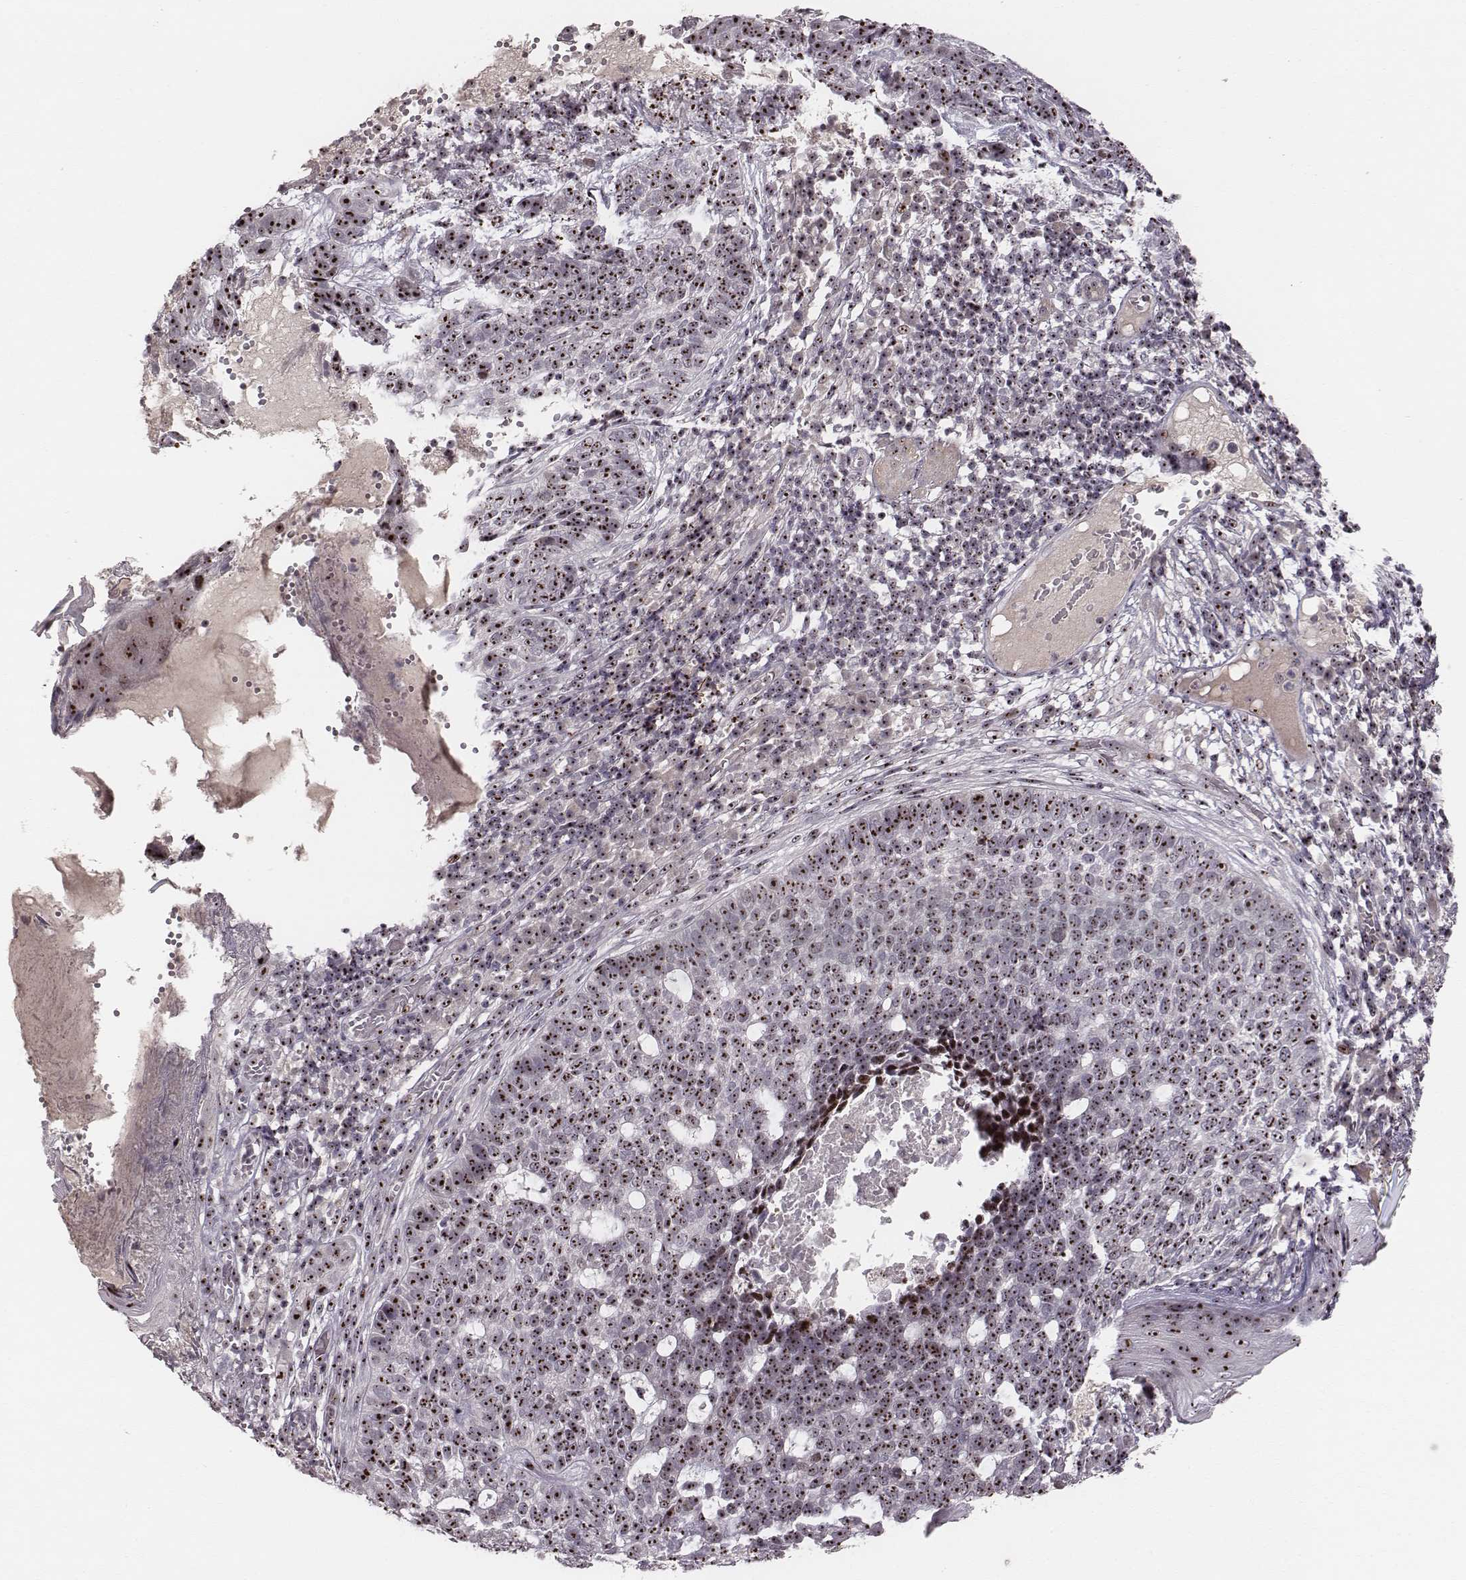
{"staining": {"intensity": "moderate", "quantity": ">75%", "location": "nuclear"}, "tissue": "skin cancer", "cell_type": "Tumor cells", "image_type": "cancer", "snomed": [{"axis": "morphology", "description": "Basal cell carcinoma"}, {"axis": "topography", "description": "Skin"}], "caption": "The micrograph exhibits staining of skin cancer, revealing moderate nuclear protein positivity (brown color) within tumor cells.", "gene": "NOP56", "patient": {"sex": "female", "age": 69}}